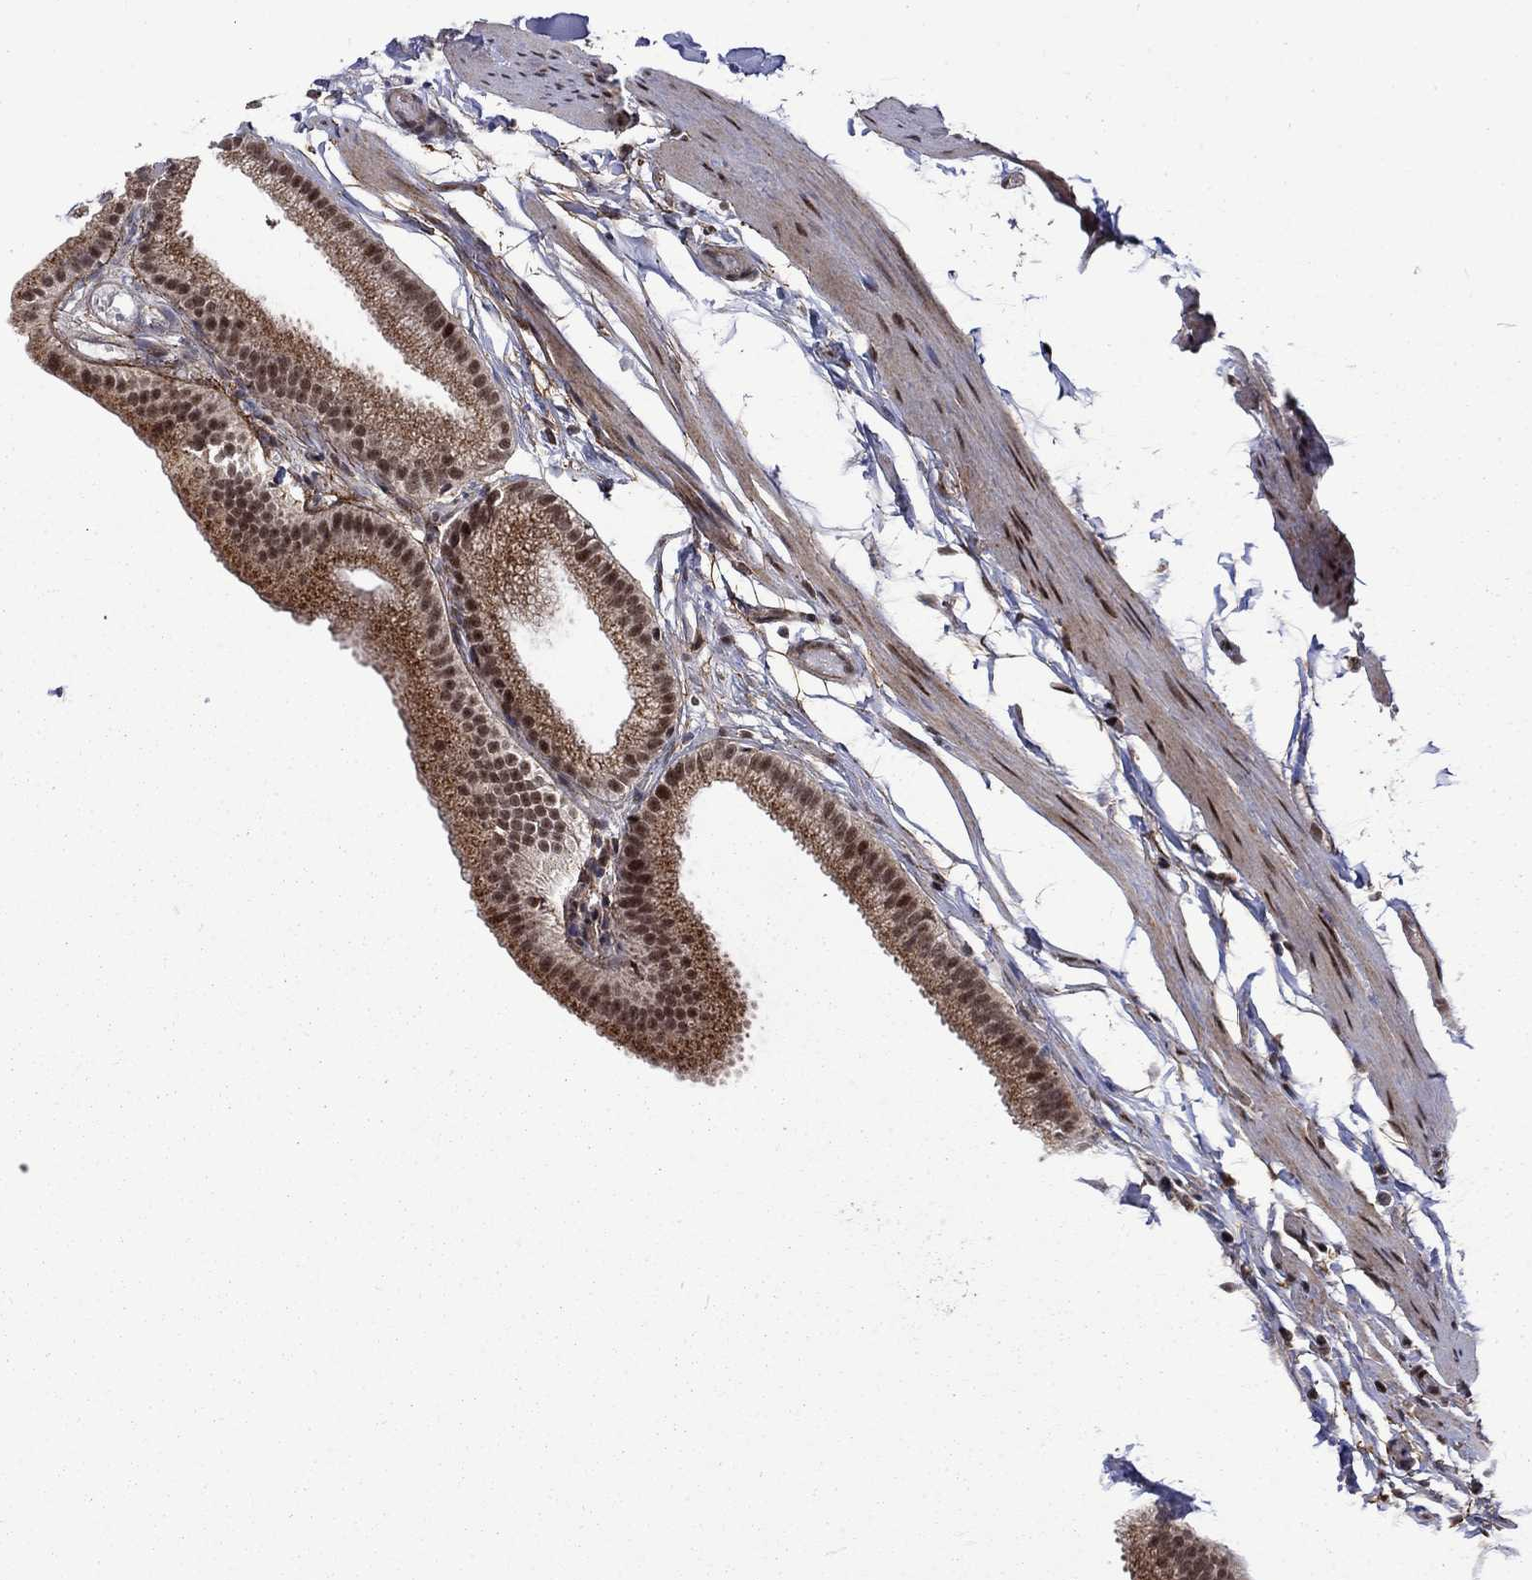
{"staining": {"intensity": "moderate", "quantity": ">75%", "location": "cytoplasmic/membranous,nuclear"}, "tissue": "gallbladder", "cell_type": "Glandular cells", "image_type": "normal", "snomed": [{"axis": "morphology", "description": "Normal tissue, NOS"}, {"axis": "topography", "description": "Gallbladder"}], "caption": "Benign gallbladder was stained to show a protein in brown. There is medium levels of moderate cytoplasmic/membranous,nuclear staining in about >75% of glandular cells.", "gene": "KPNA3", "patient": {"sex": "female", "age": 45}}